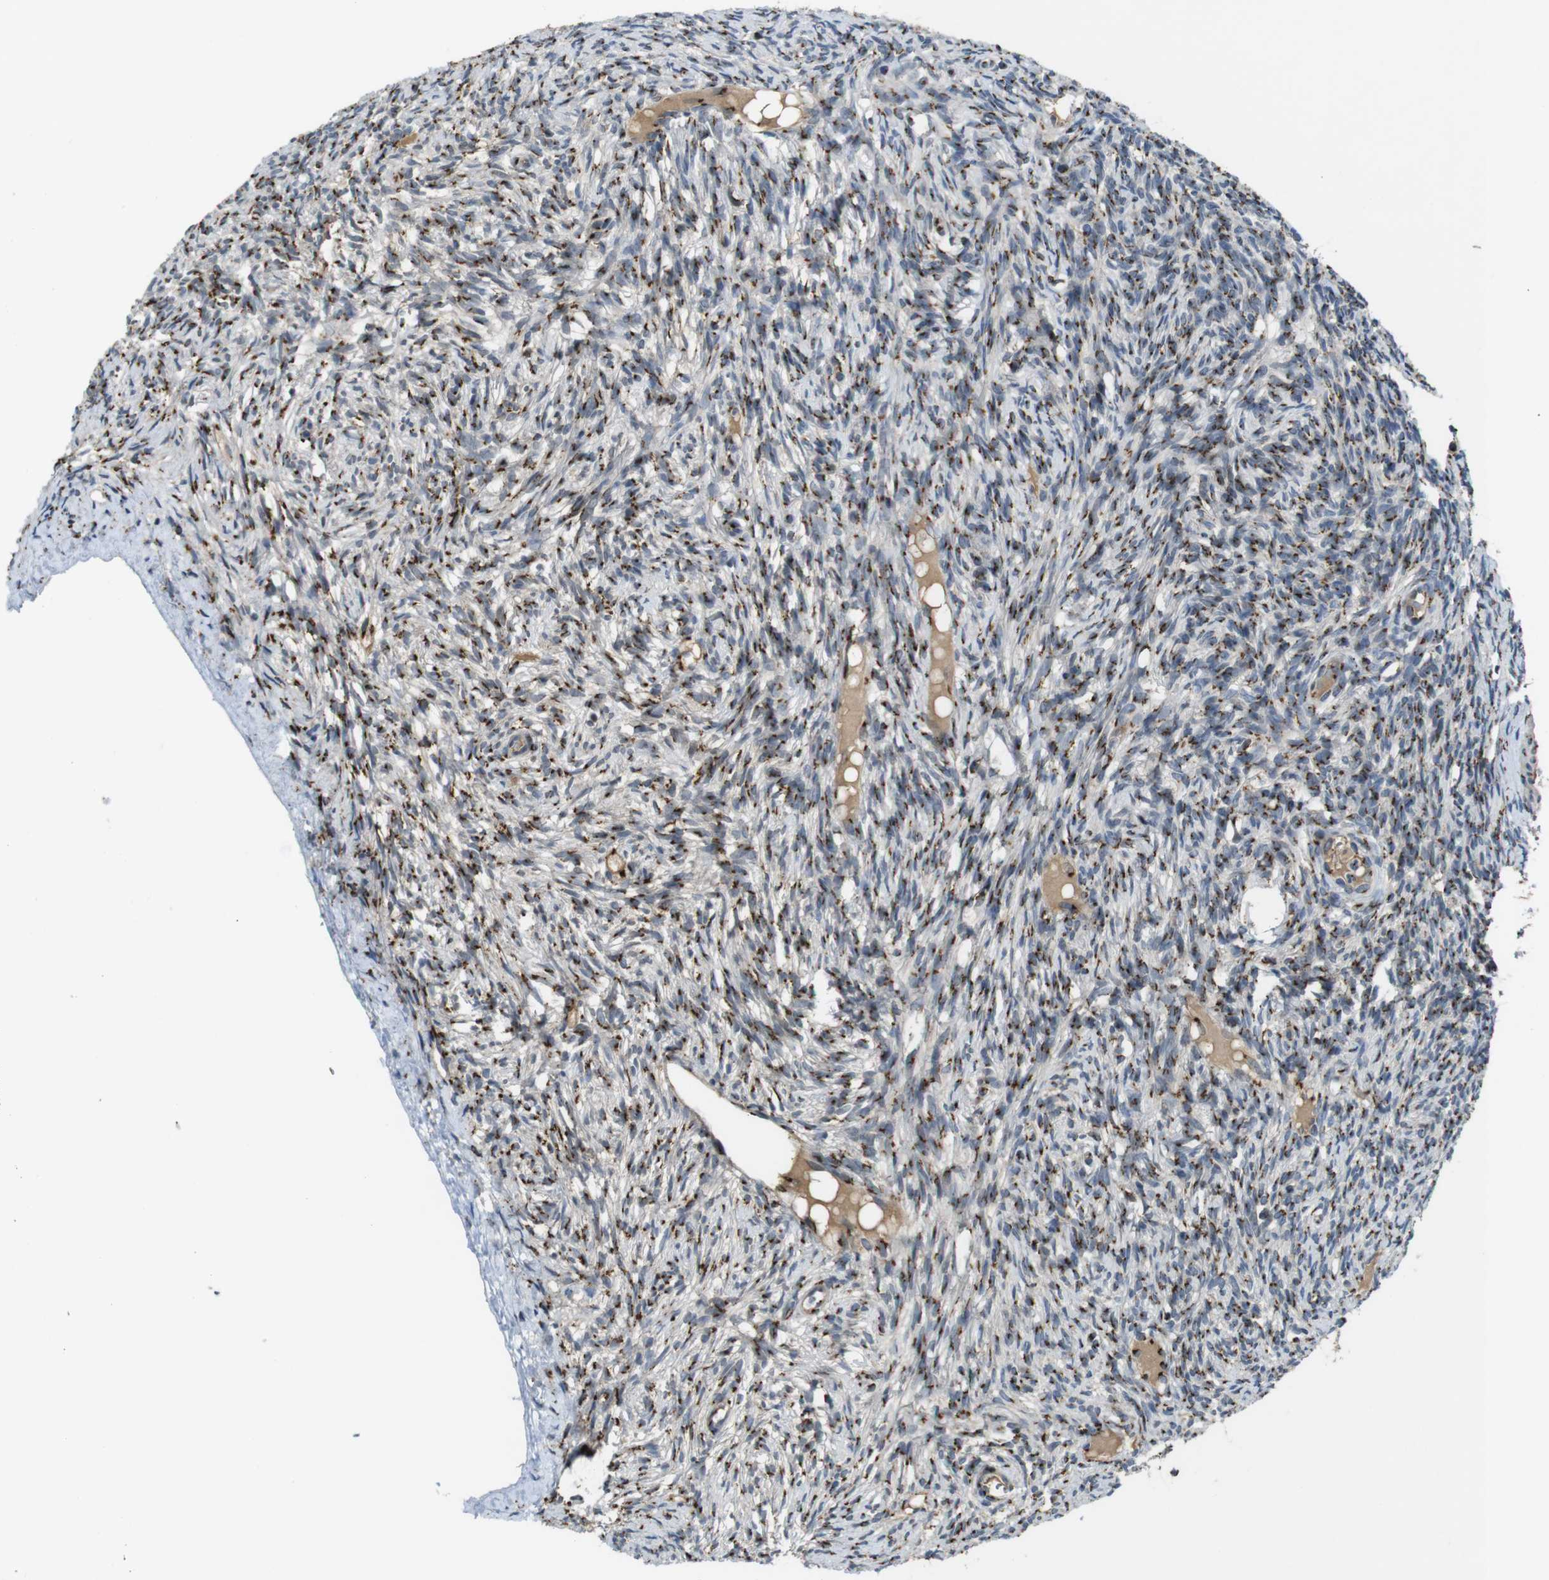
{"staining": {"intensity": "moderate", "quantity": ">75%", "location": "cytoplasmic/membranous"}, "tissue": "ovary", "cell_type": "Follicle cells", "image_type": "normal", "snomed": [{"axis": "morphology", "description": "Normal tissue, NOS"}, {"axis": "topography", "description": "Ovary"}], "caption": "An immunohistochemistry (IHC) photomicrograph of benign tissue is shown. Protein staining in brown labels moderate cytoplasmic/membranous positivity in ovary within follicle cells.", "gene": "ZFPL1", "patient": {"sex": "female", "age": 33}}